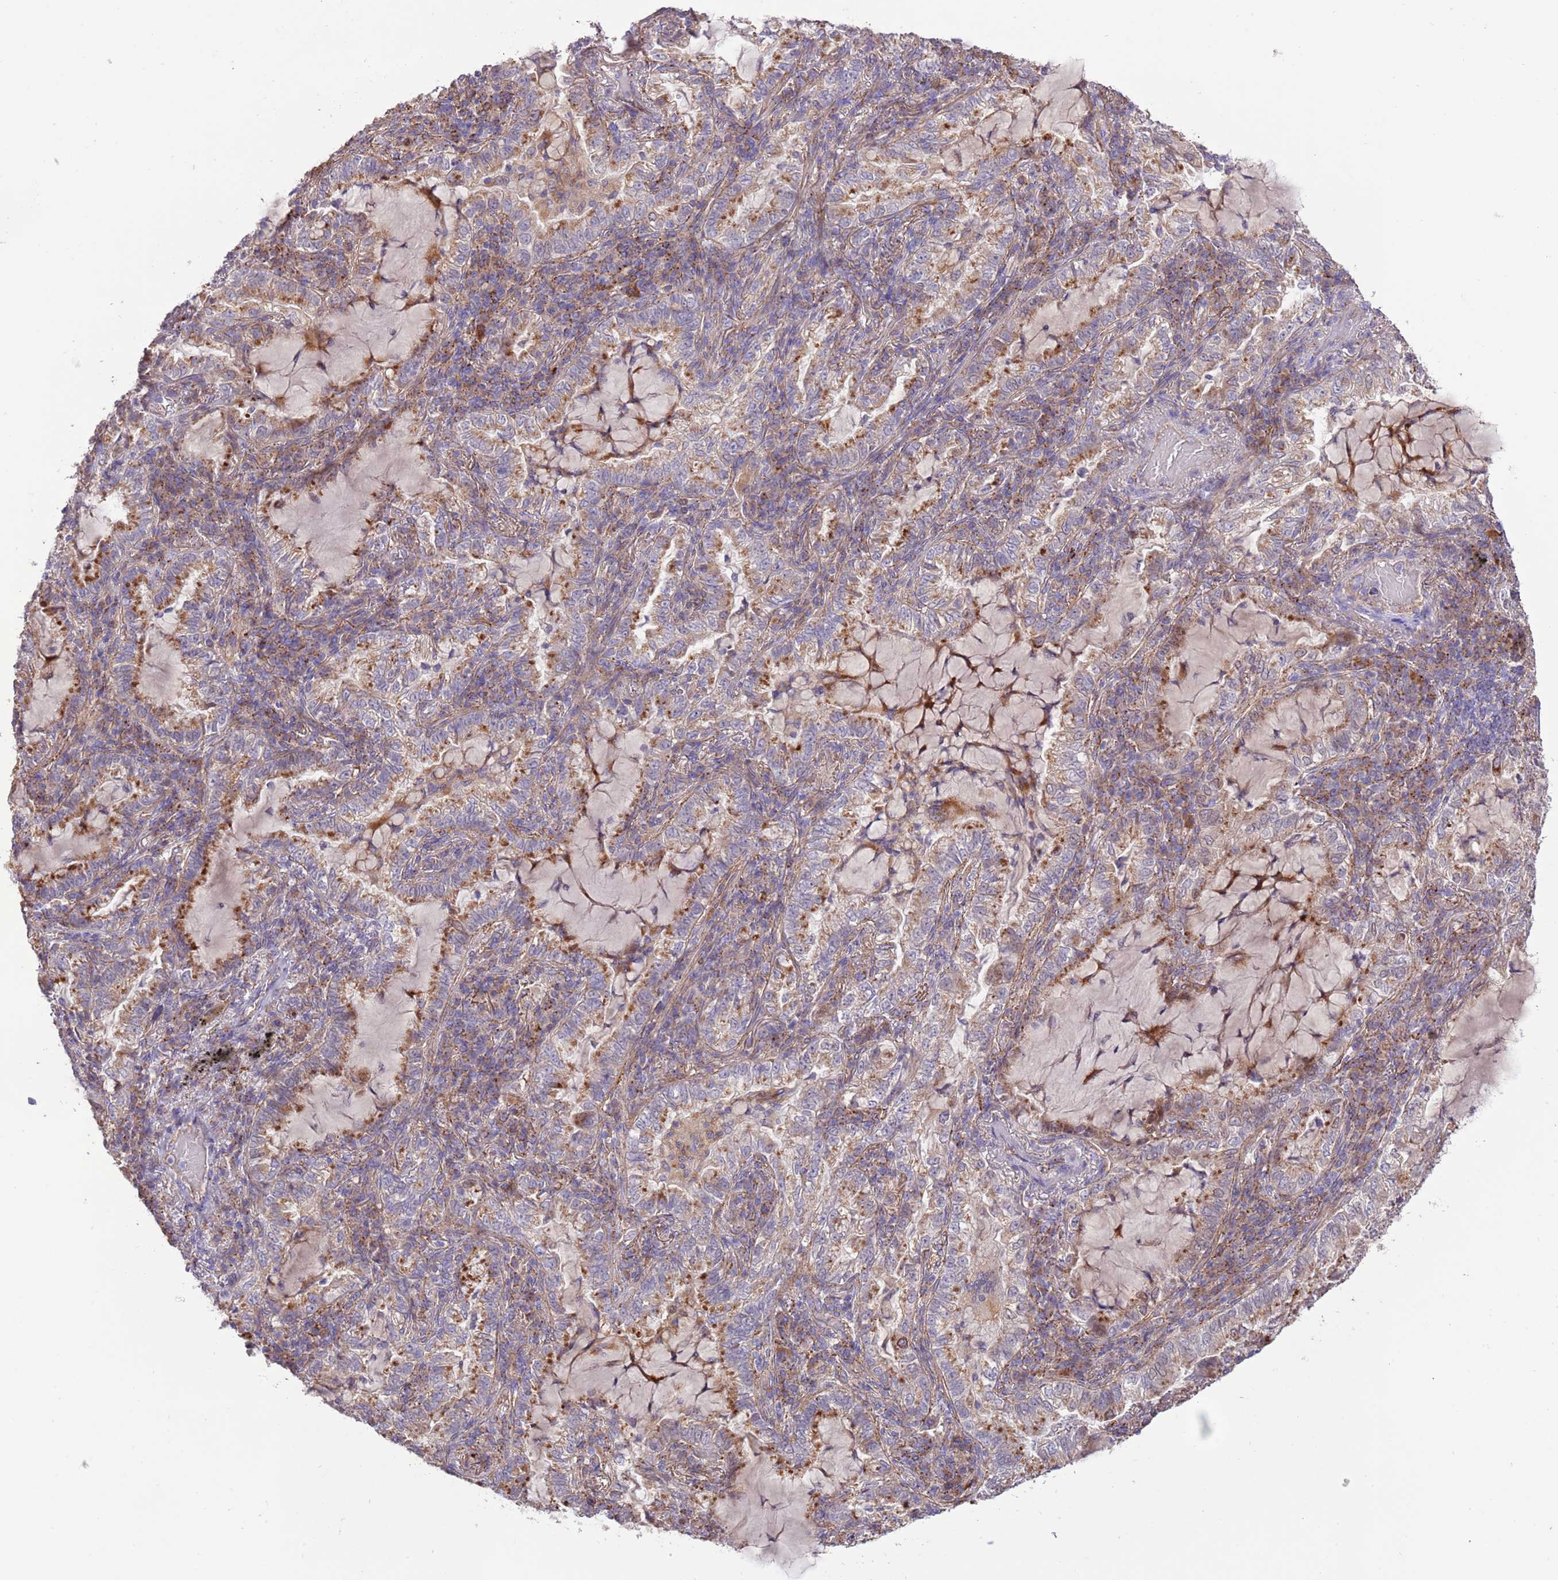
{"staining": {"intensity": "moderate", "quantity": ">75%", "location": "cytoplasmic/membranous"}, "tissue": "lung cancer", "cell_type": "Tumor cells", "image_type": "cancer", "snomed": [{"axis": "morphology", "description": "Adenocarcinoma, NOS"}, {"axis": "topography", "description": "Lung"}], "caption": "This is a photomicrograph of immunohistochemistry (IHC) staining of lung cancer, which shows moderate positivity in the cytoplasmic/membranous of tumor cells.", "gene": "DOCK6", "patient": {"sex": "female", "age": 73}}